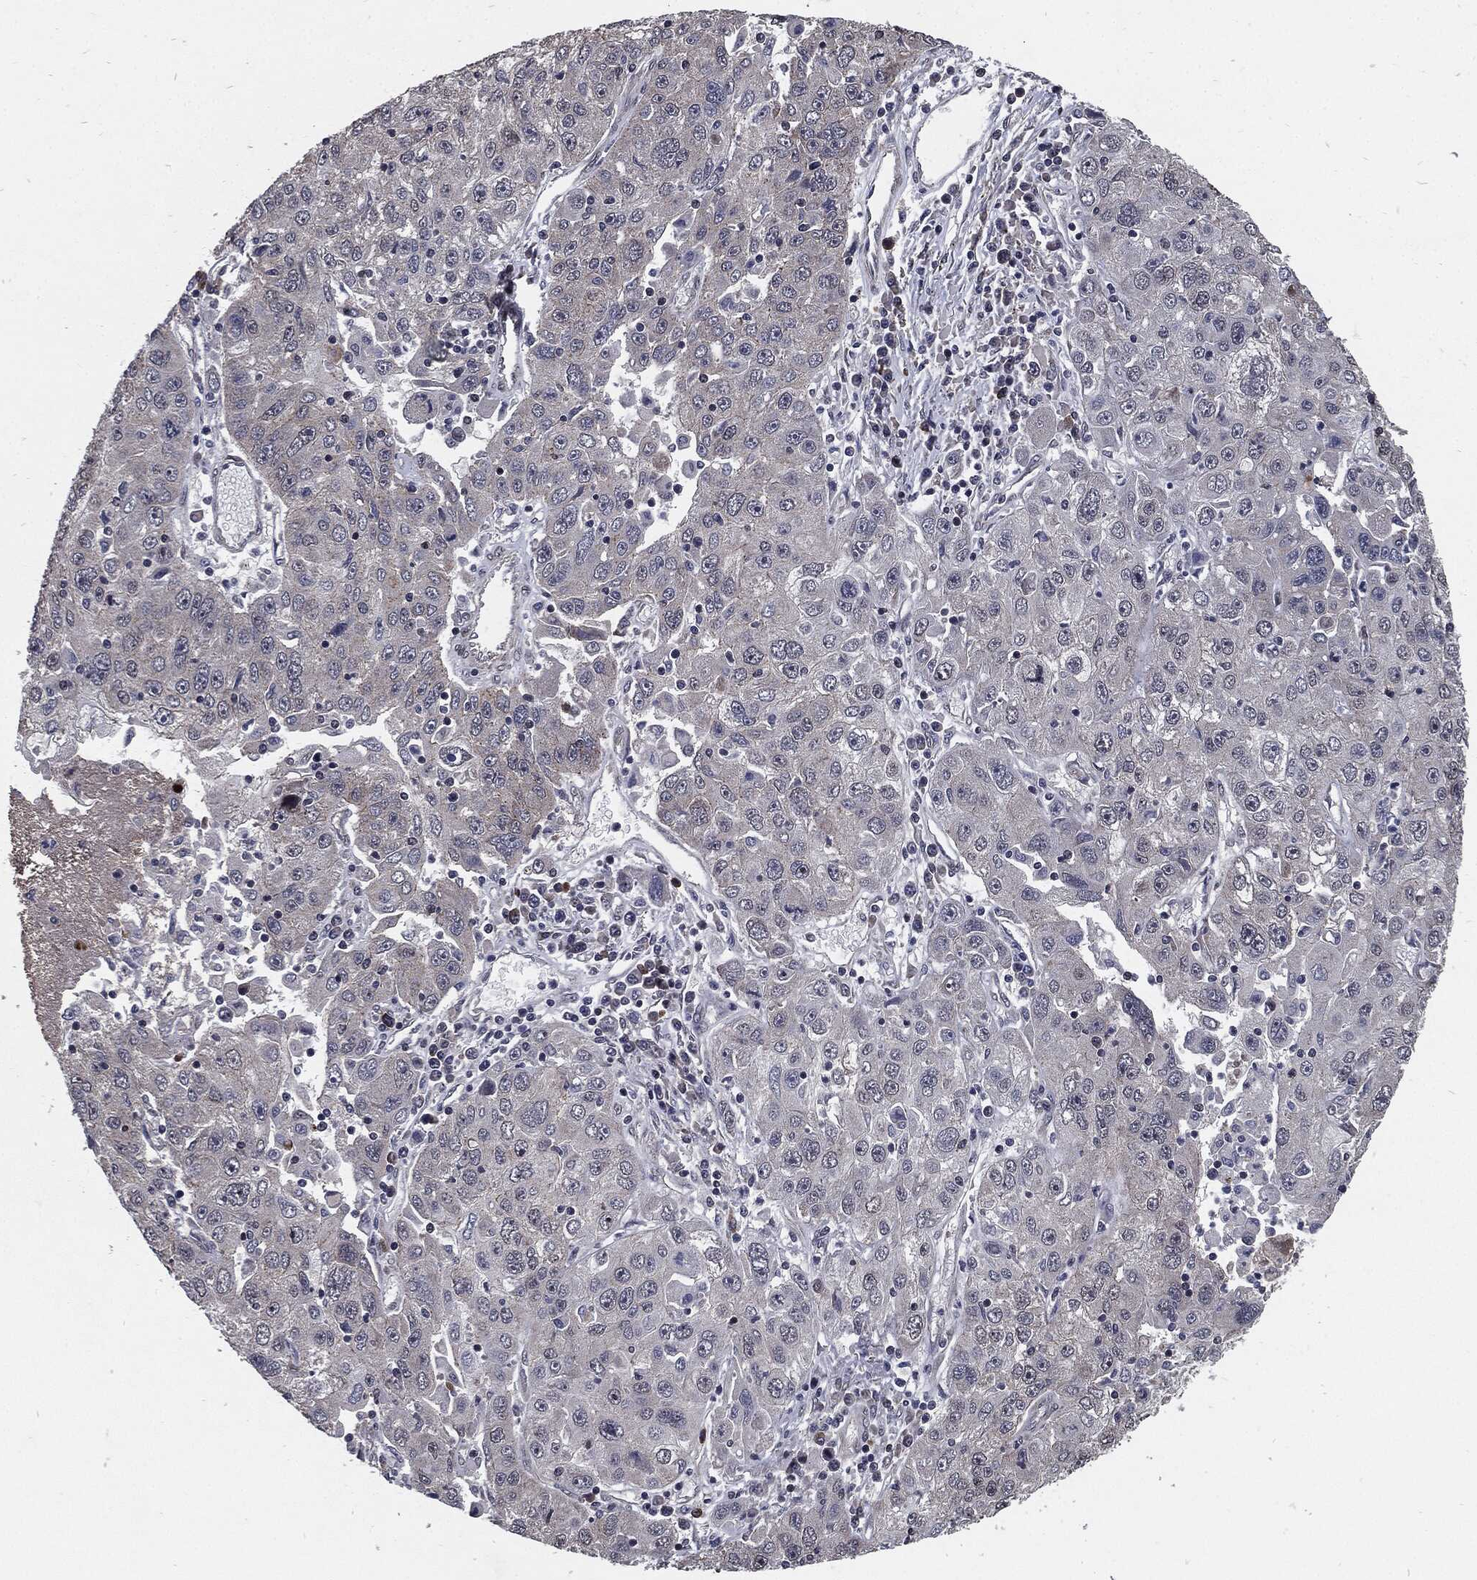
{"staining": {"intensity": "negative", "quantity": "none", "location": "none"}, "tissue": "stomach cancer", "cell_type": "Tumor cells", "image_type": "cancer", "snomed": [{"axis": "morphology", "description": "Adenocarcinoma, NOS"}, {"axis": "topography", "description": "Stomach"}], "caption": "Protein analysis of stomach cancer (adenocarcinoma) reveals no significant expression in tumor cells.", "gene": "PTPA", "patient": {"sex": "male", "age": 56}}